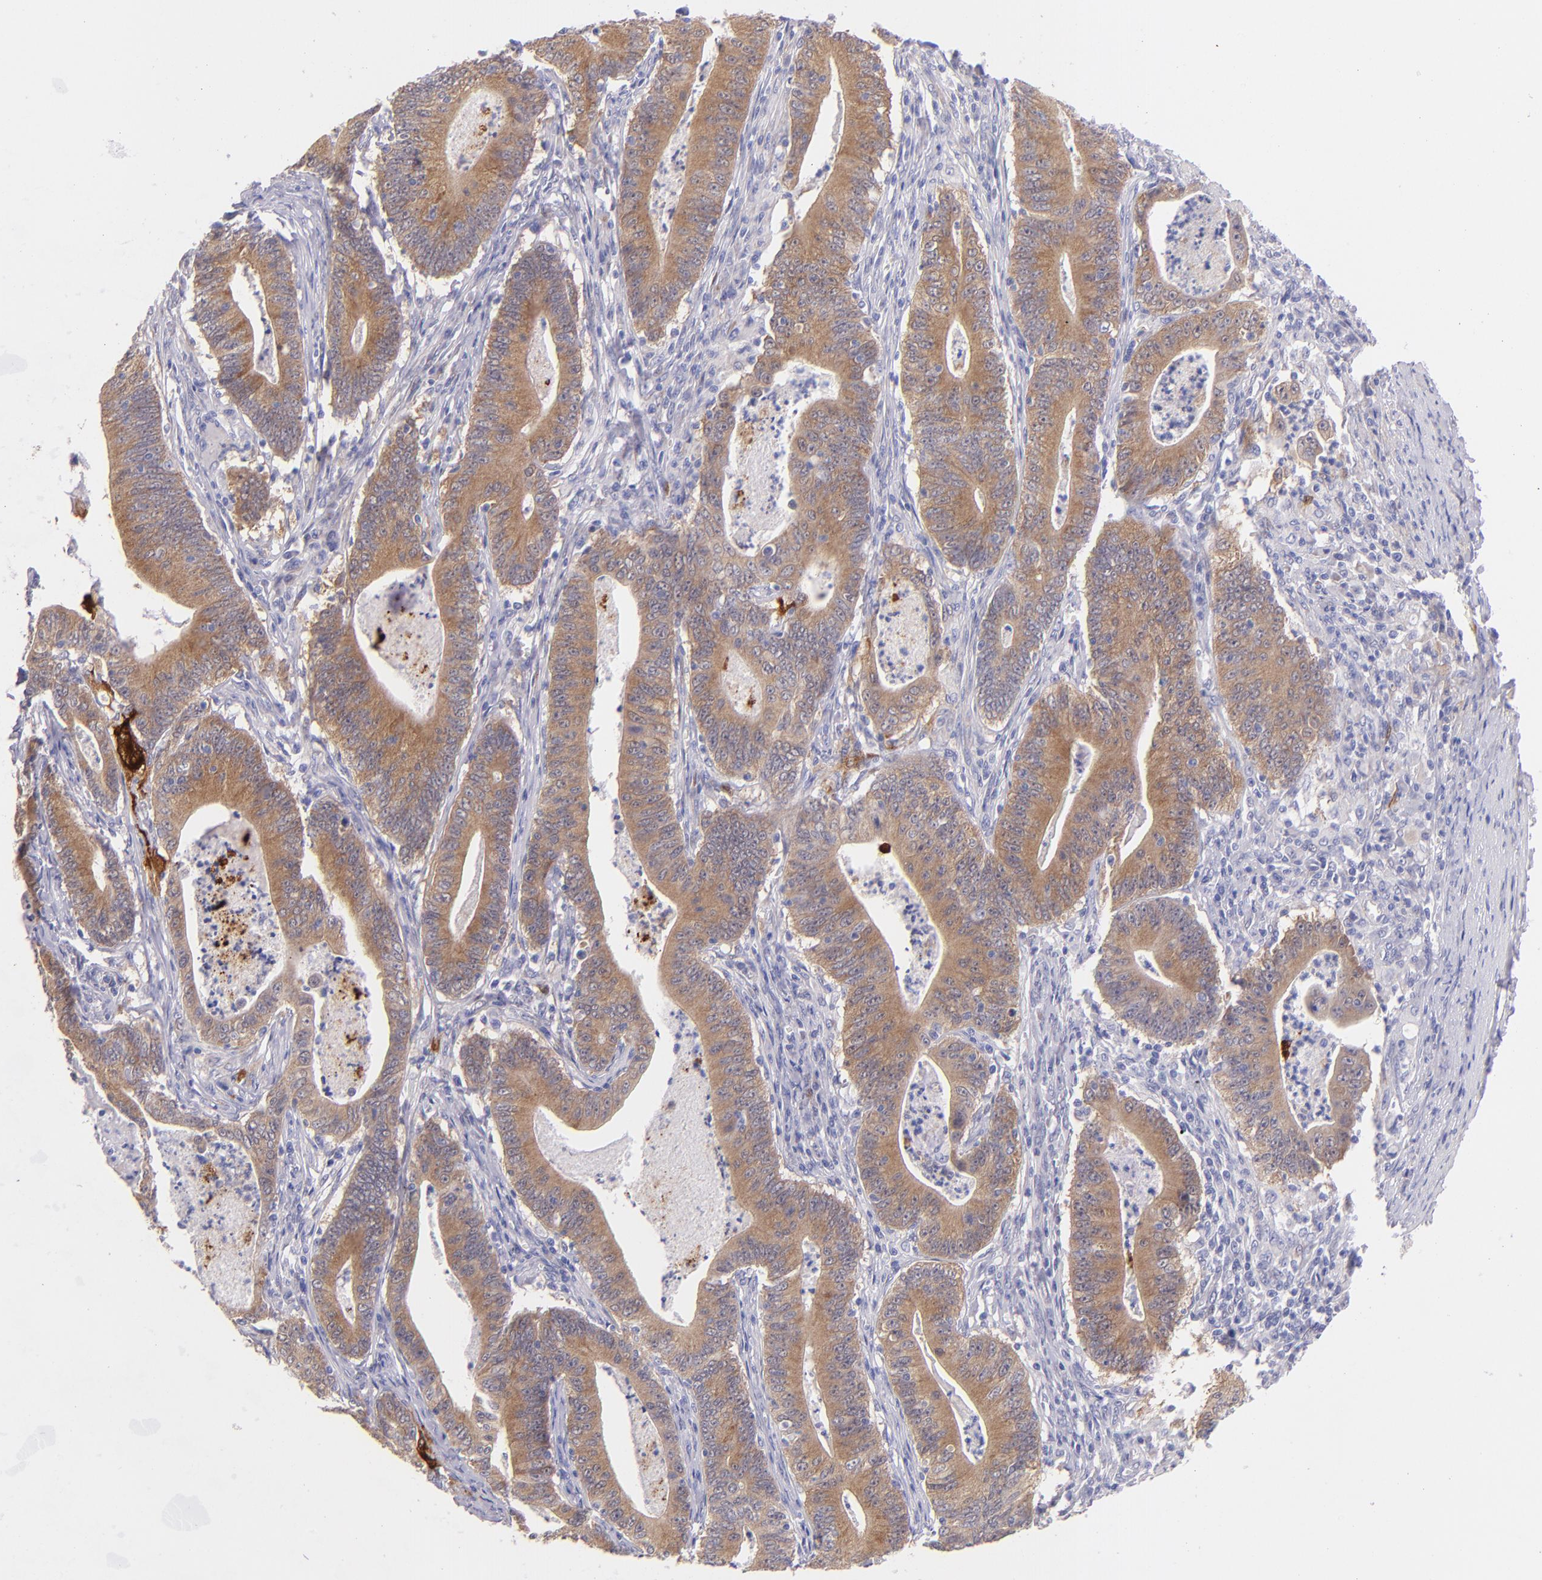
{"staining": {"intensity": "moderate", "quantity": ">75%", "location": "cytoplasmic/membranous"}, "tissue": "stomach cancer", "cell_type": "Tumor cells", "image_type": "cancer", "snomed": [{"axis": "morphology", "description": "Adenocarcinoma, NOS"}, {"axis": "topography", "description": "Stomach, lower"}], "caption": "Protein staining shows moderate cytoplasmic/membranous staining in about >75% of tumor cells in adenocarcinoma (stomach).", "gene": "SH2D4A", "patient": {"sex": "female", "age": 86}}